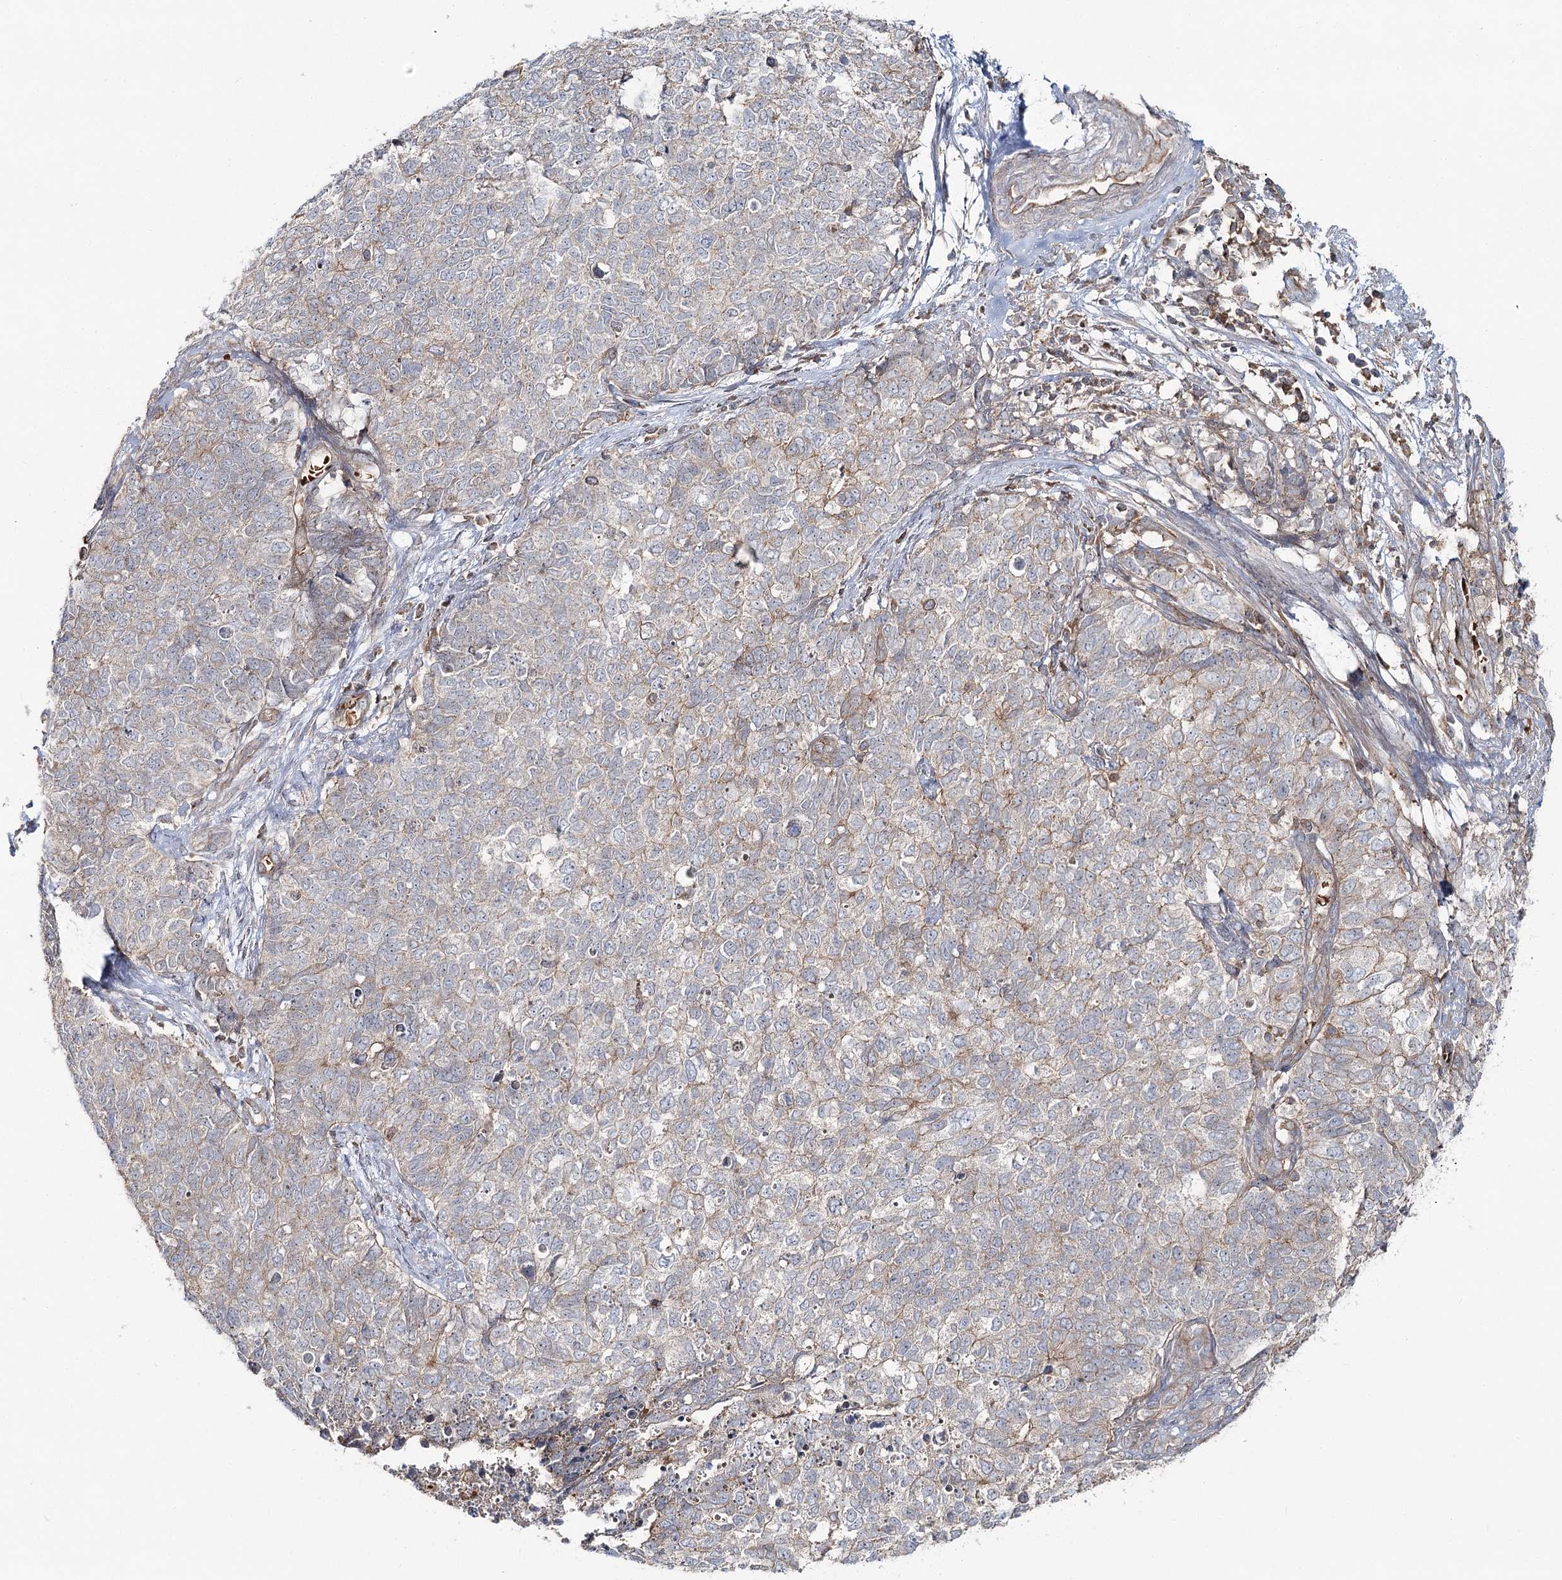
{"staining": {"intensity": "negative", "quantity": "none", "location": "none"}, "tissue": "cervical cancer", "cell_type": "Tumor cells", "image_type": "cancer", "snomed": [{"axis": "morphology", "description": "Squamous cell carcinoma, NOS"}, {"axis": "topography", "description": "Cervix"}], "caption": "Tumor cells show no significant staining in cervical cancer.", "gene": "PCBD2", "patient": {"sex": "female", "age": 63}}